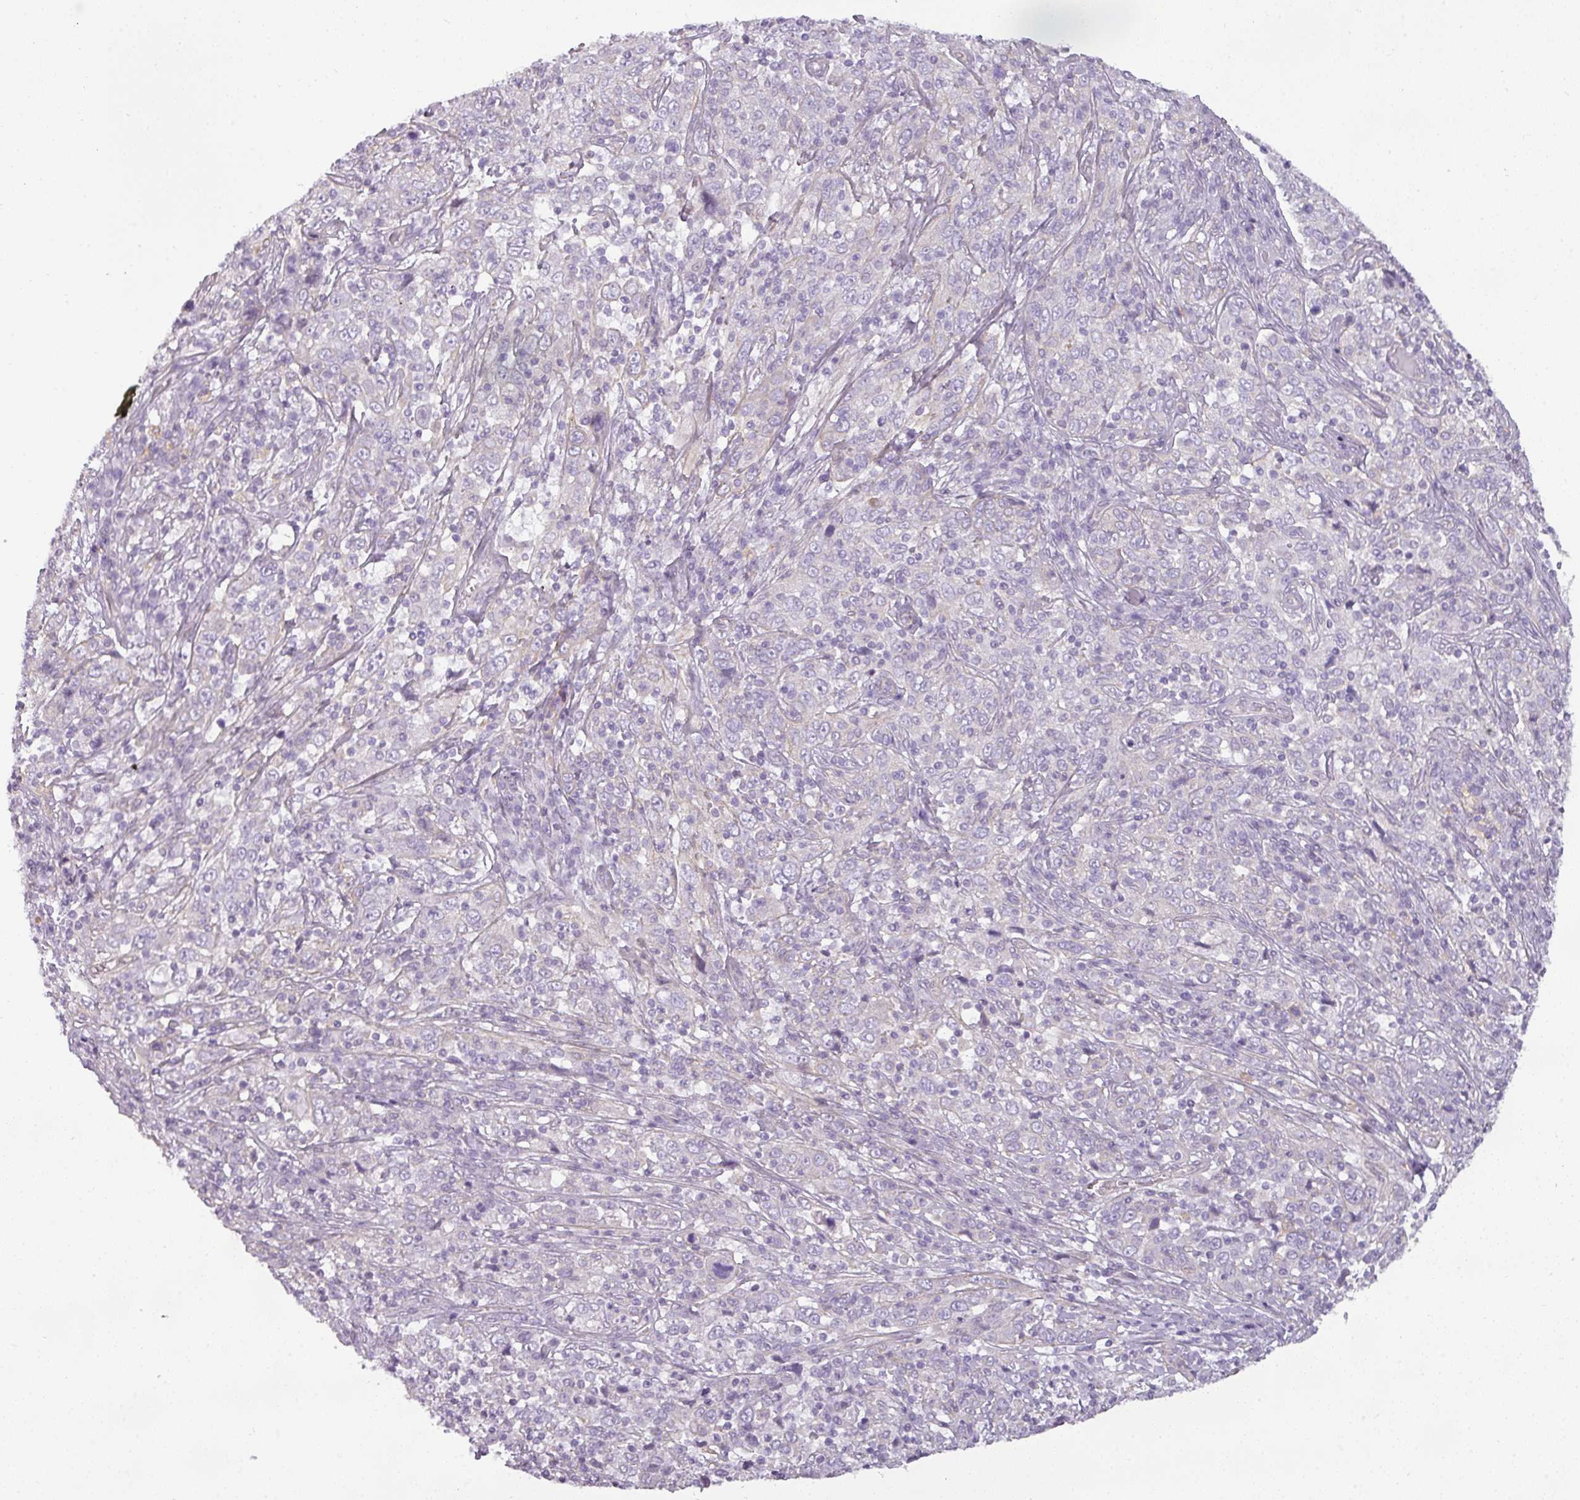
{"staining": {"intensity": "negative", "quantity": "none", "location": "none"}, "tissue": "cervical cancer", "cell_type": "Tumor cells", "image_type": "cancer", "snomed": [{"axis": "morphology", "description": "Squamous cell carcinoma, NOS"}, {"axis": "topography", "description": "Cervix"}], "caption": "Protein analysis of cervical cancer displays no significant staining in tumor cells.", "gene": "ASB1", "patient": {"sex": "female", "age": 46}}